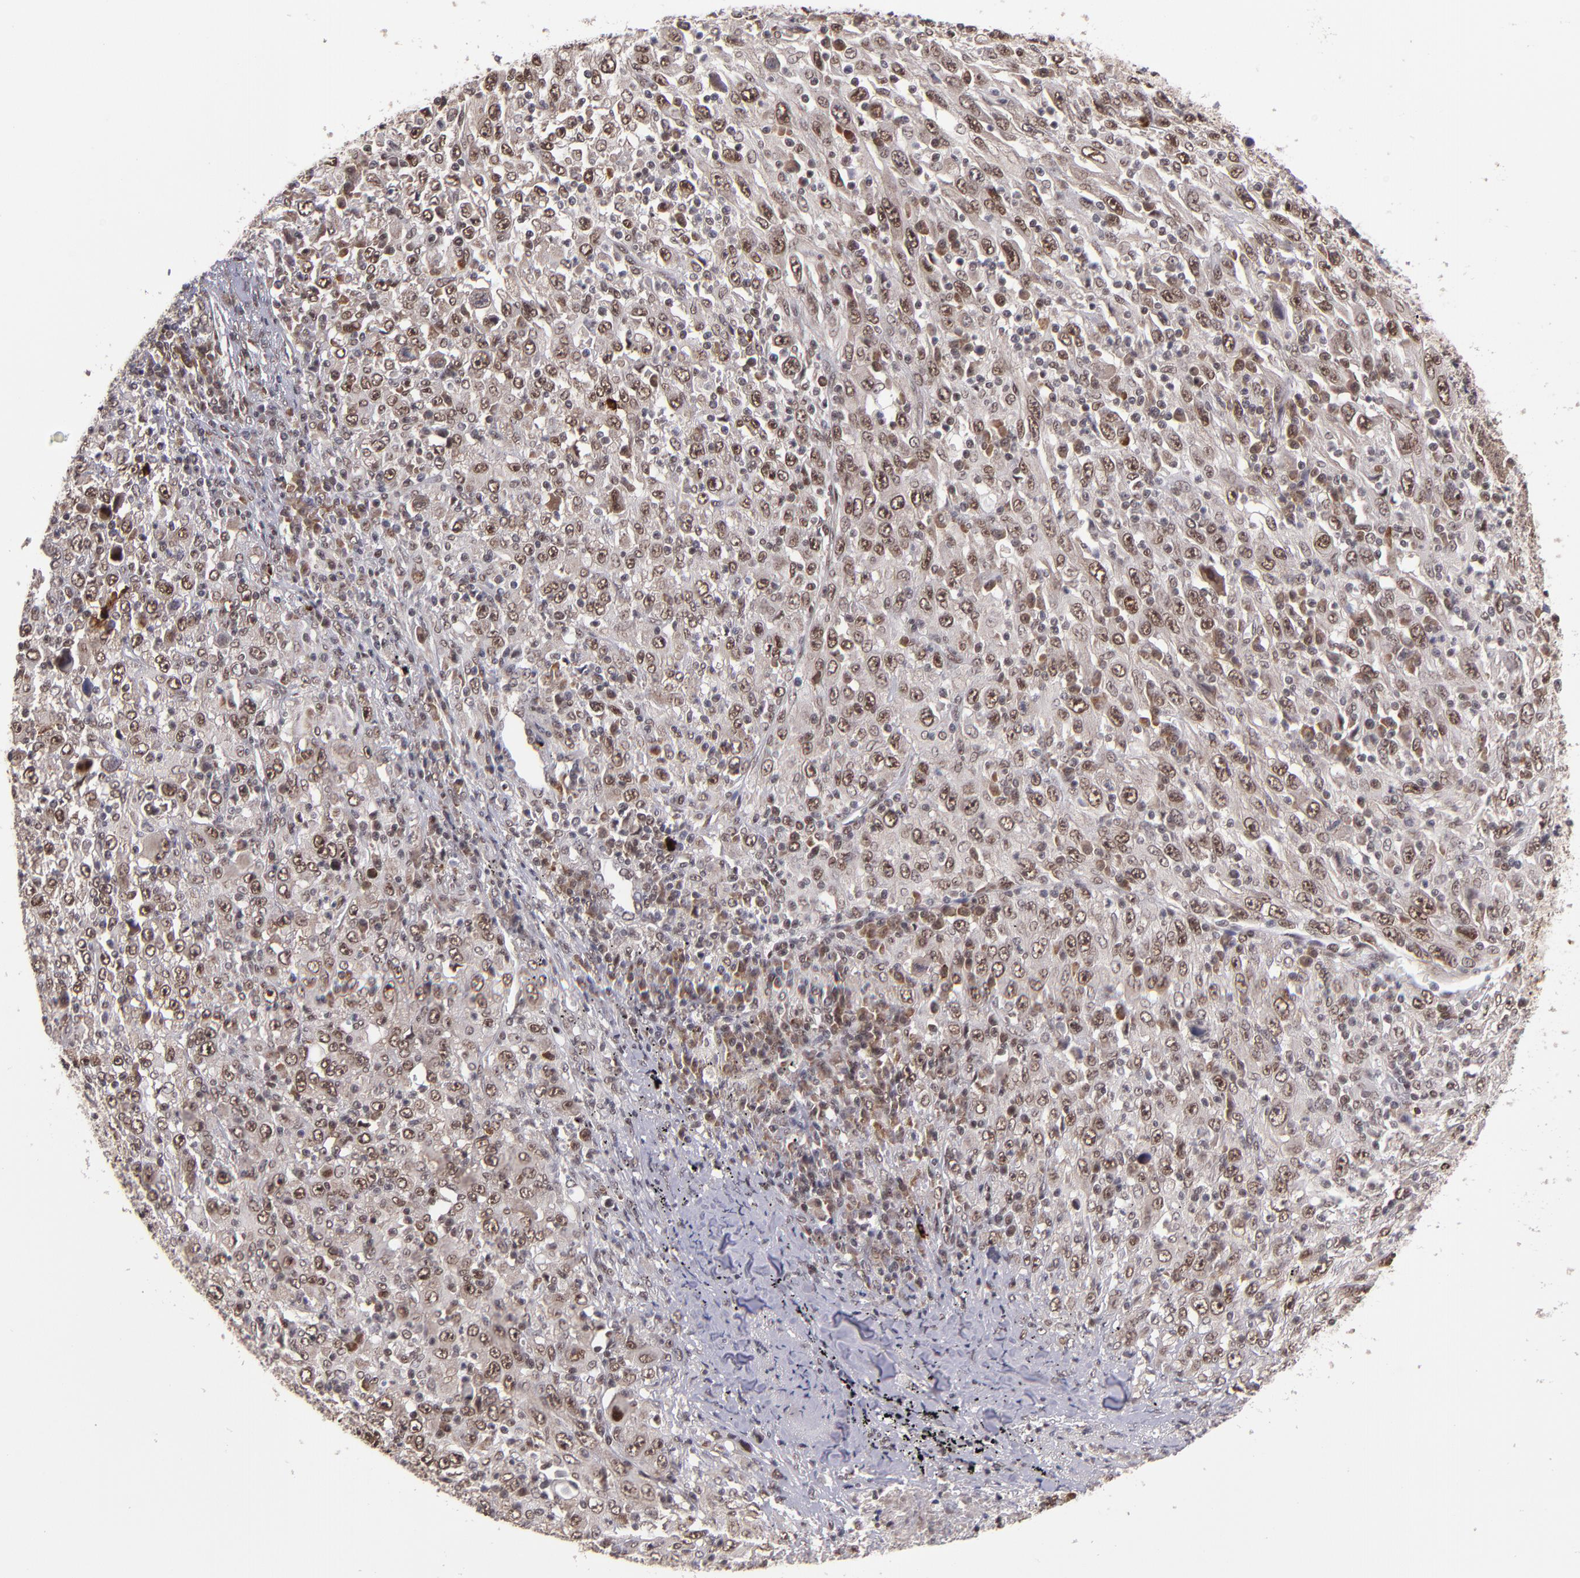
{"staining": {"intensity": "strong", "quantity": ">75%", "location": "nuclear"}, "tissue": "melanoma", "cell_type": "Tumor cells", "image_type": "cancer", "snomed": [{"axis": "morphology", "description": "Malignant melanoma, Metastatic site"}, {"axis": "topography", "description": "Skin"}], "caption": "Approximately >75% of tumor cells in malignant melanoma (metastatic site) reveal strong nuclear protein positivity as visualized by brown immunohistochemical staining.", "gene": "EP300", "patient": {"sex": "female", "age": 56}}